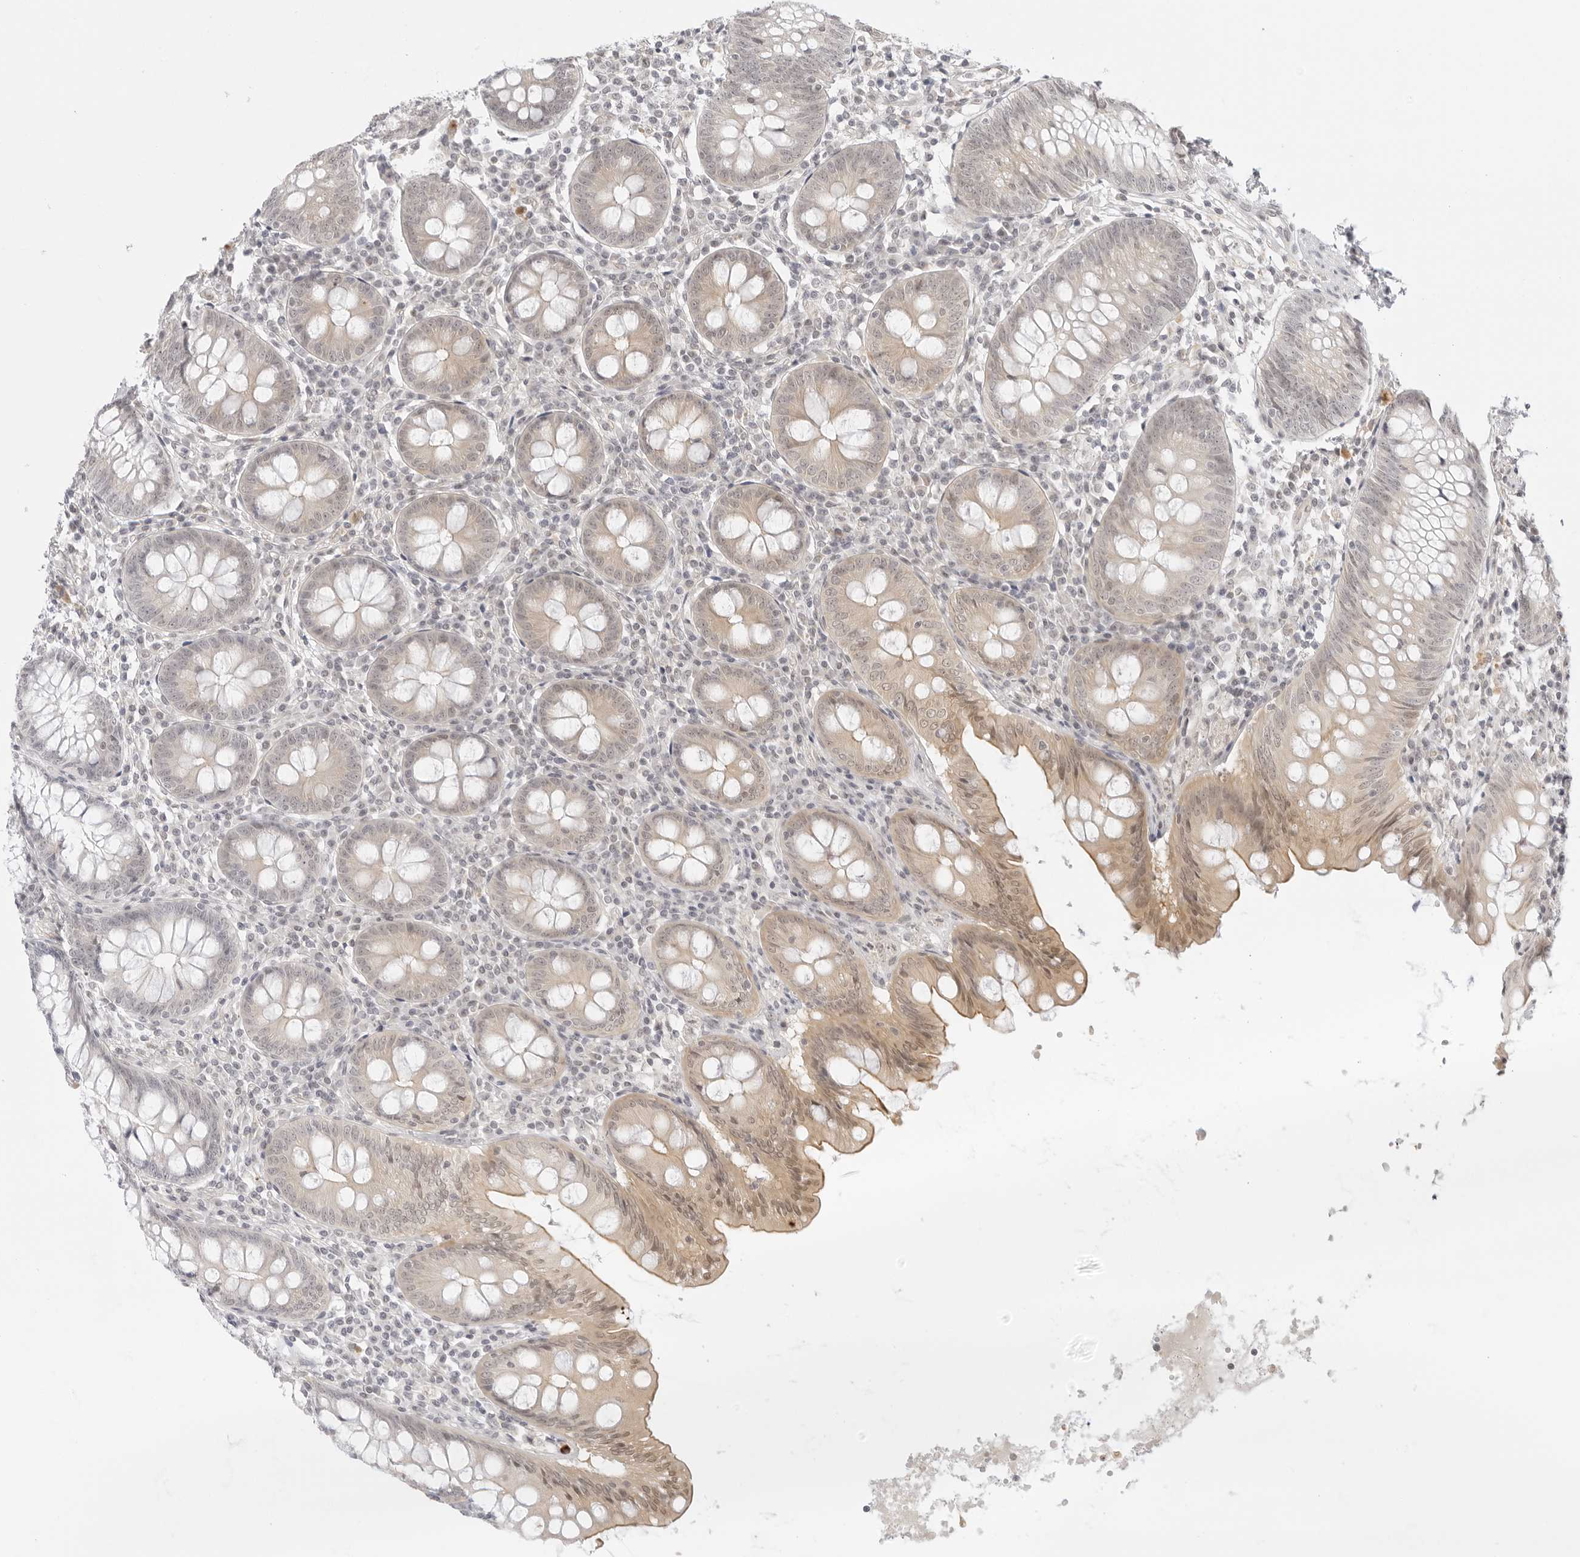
{"staining": {"intensity": "weak", "quantity": "25%-75%", "location": "cytoplasmic/membranous,nuclear"}, "tissue": "appendix", "cell_type": "Glandular cells", "image_type": "normal", "snomed": [{"axis": "morphology", "description": "Normal tissue, NOS"}, {"axis": "topography", "description": "Appendix"}], "caption": "Immunohistochemical staining of normal human appendix shows weak cytoplasmic/membranous,nuclear protein expression in approximately 25%-75% of glandular cells.", "gene": "MED18", "patient": {"sex": "female", "age": 54}}